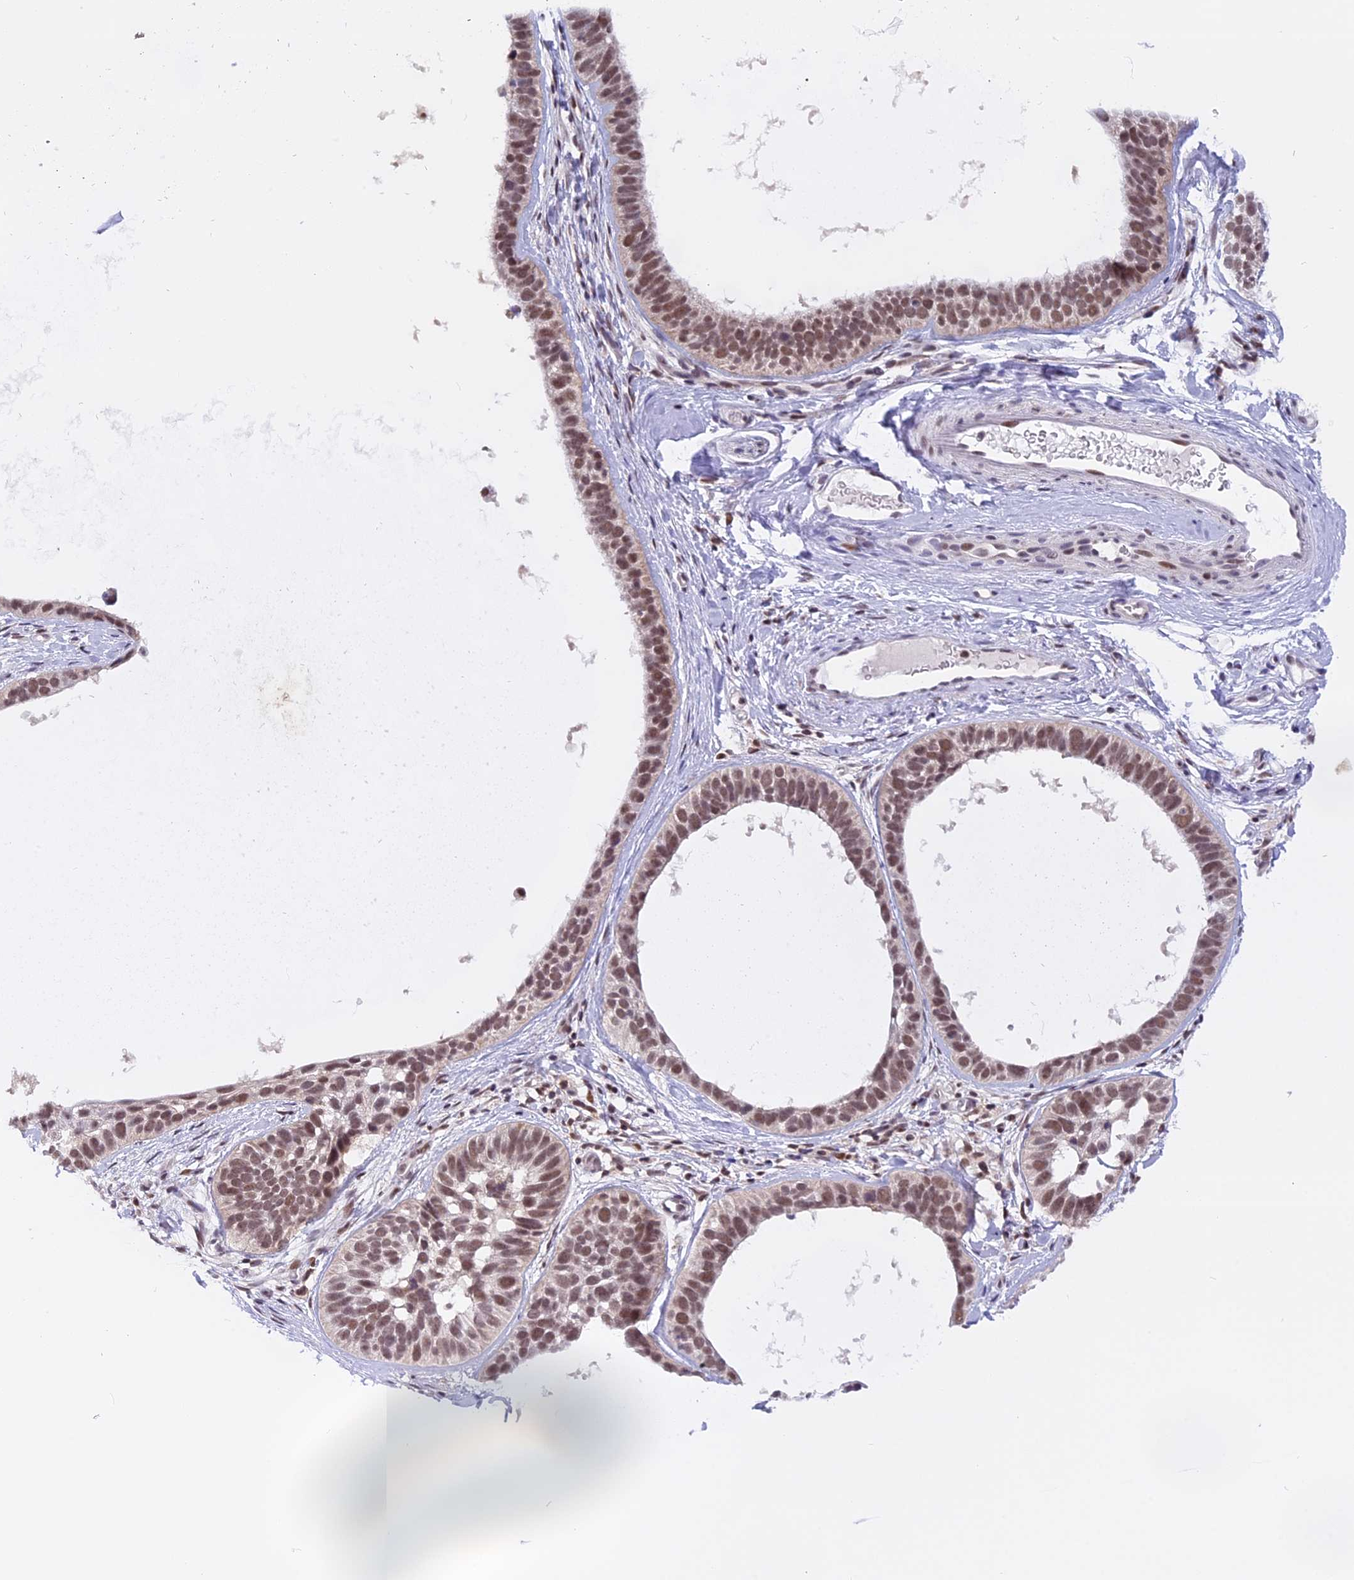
{"staining": {"intensity": "moderate", "quantity": ">75%", "location": "nuclear"}, "tissue": "skin cancer", "cell_type": "Tumor cells", "image_type": "cancer", "snomed": [{"axis": "morphology", "description": "Basal cell carcinoma"}, {"axis": "topography", "description": "Skin"}], "caption": "High-magnification brightfield microscopy of skin cancer stained with DAB (brown) and counterstained with hematoxylin (blue). tumor cells exhibit moderate nuclear positivity is identified in about>75% of cells.", "gene": "TADA3", "patient": {"sex": "male", "age": 62}}